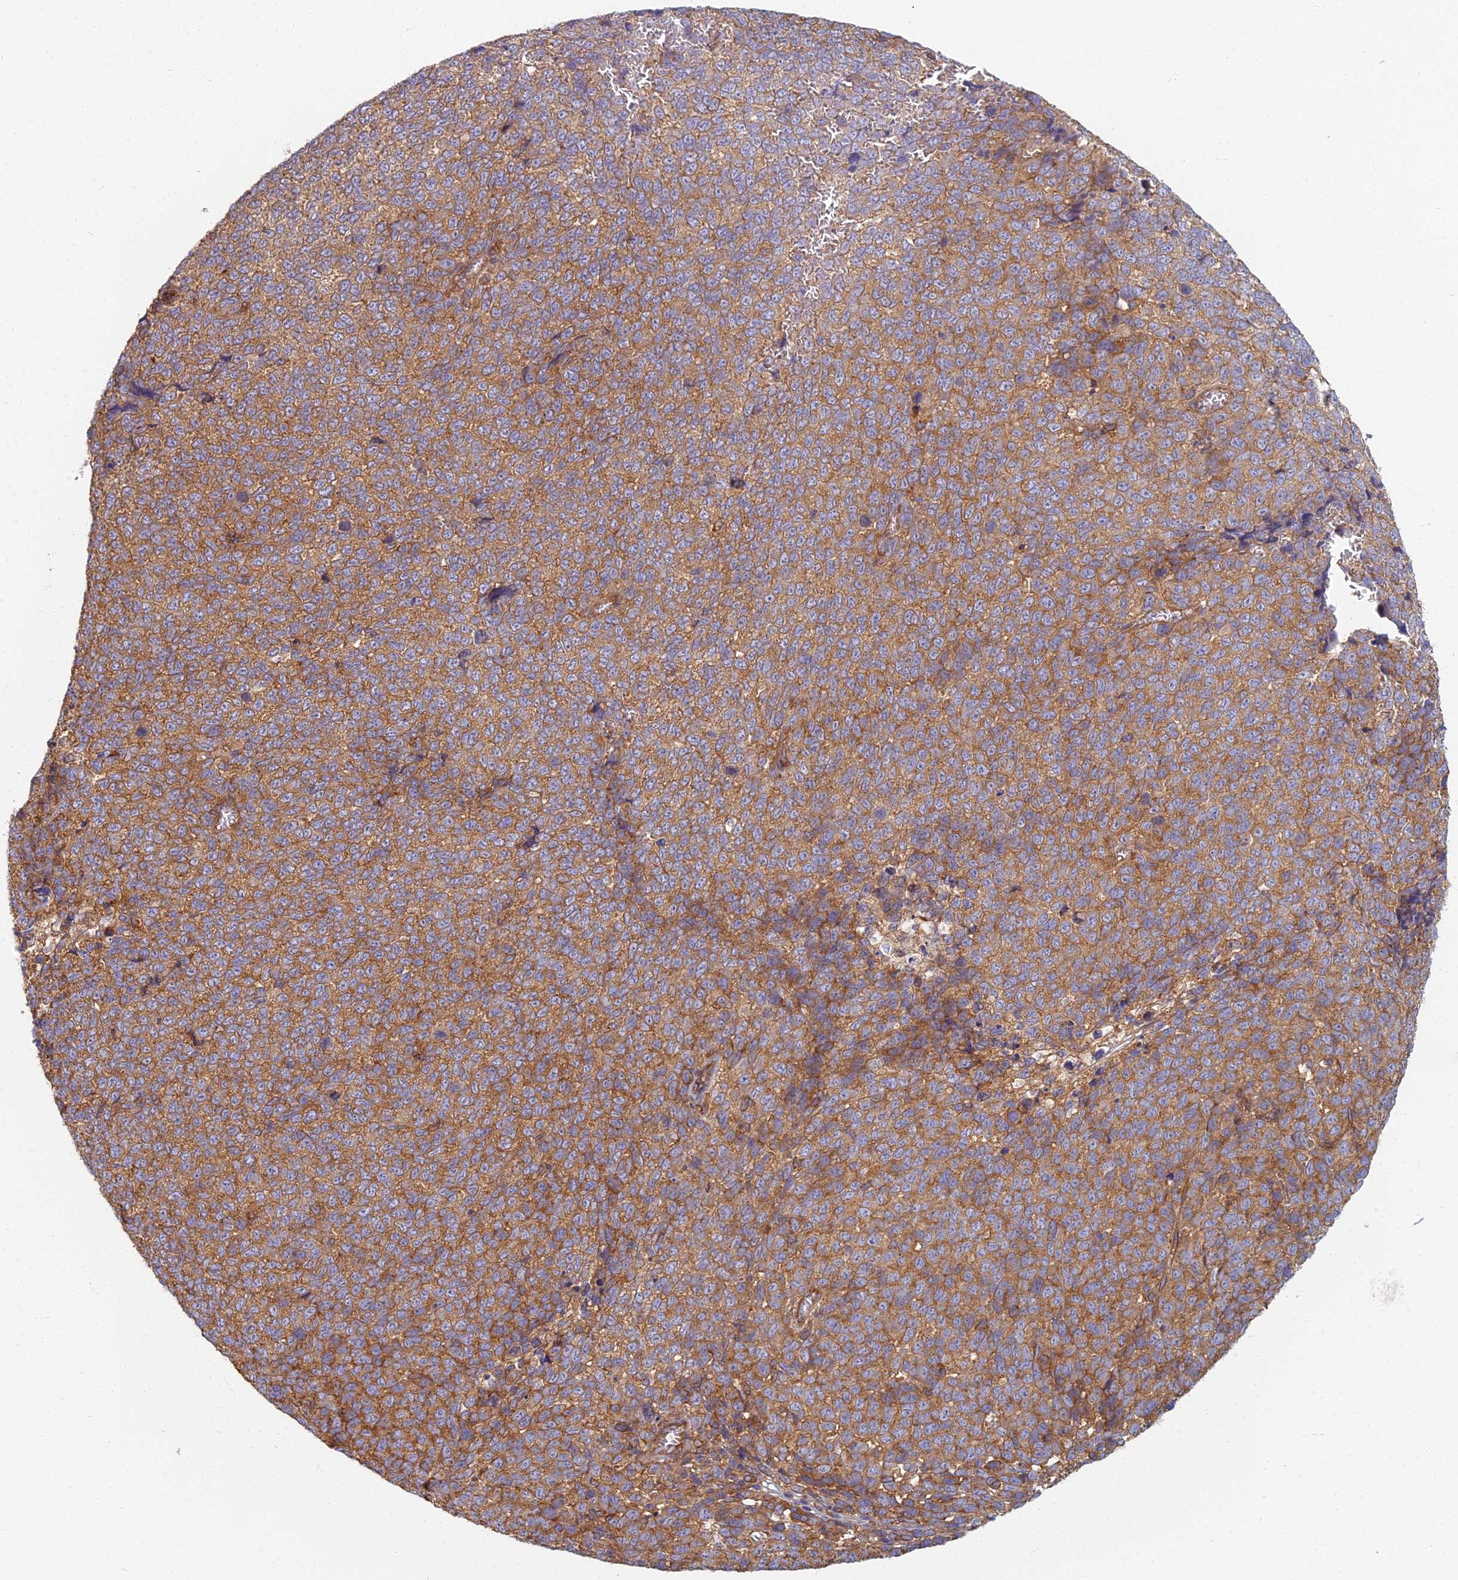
{"staining": {"intensity": "moderate", "quantity": ">75%", "location": "cytoplasmic/membranous"}, "tissue": "melanoma", "cell_type": "Tumor cells", "image_type": "cancer", "snomed": [{"axis": "morphology", "description": "Malignant melanoma, NOS"}, {"axis": "topography", "description": "Nose, NOS"}], "caption": "An IHC histopathology image of tumor tissue is shown. Protein staining in brown labels moderate cytoplasmic/membranous positivity in melanoma within tumor cells.", "gene": "RBSN", "patient": {"sex": "female", "age": 48}}